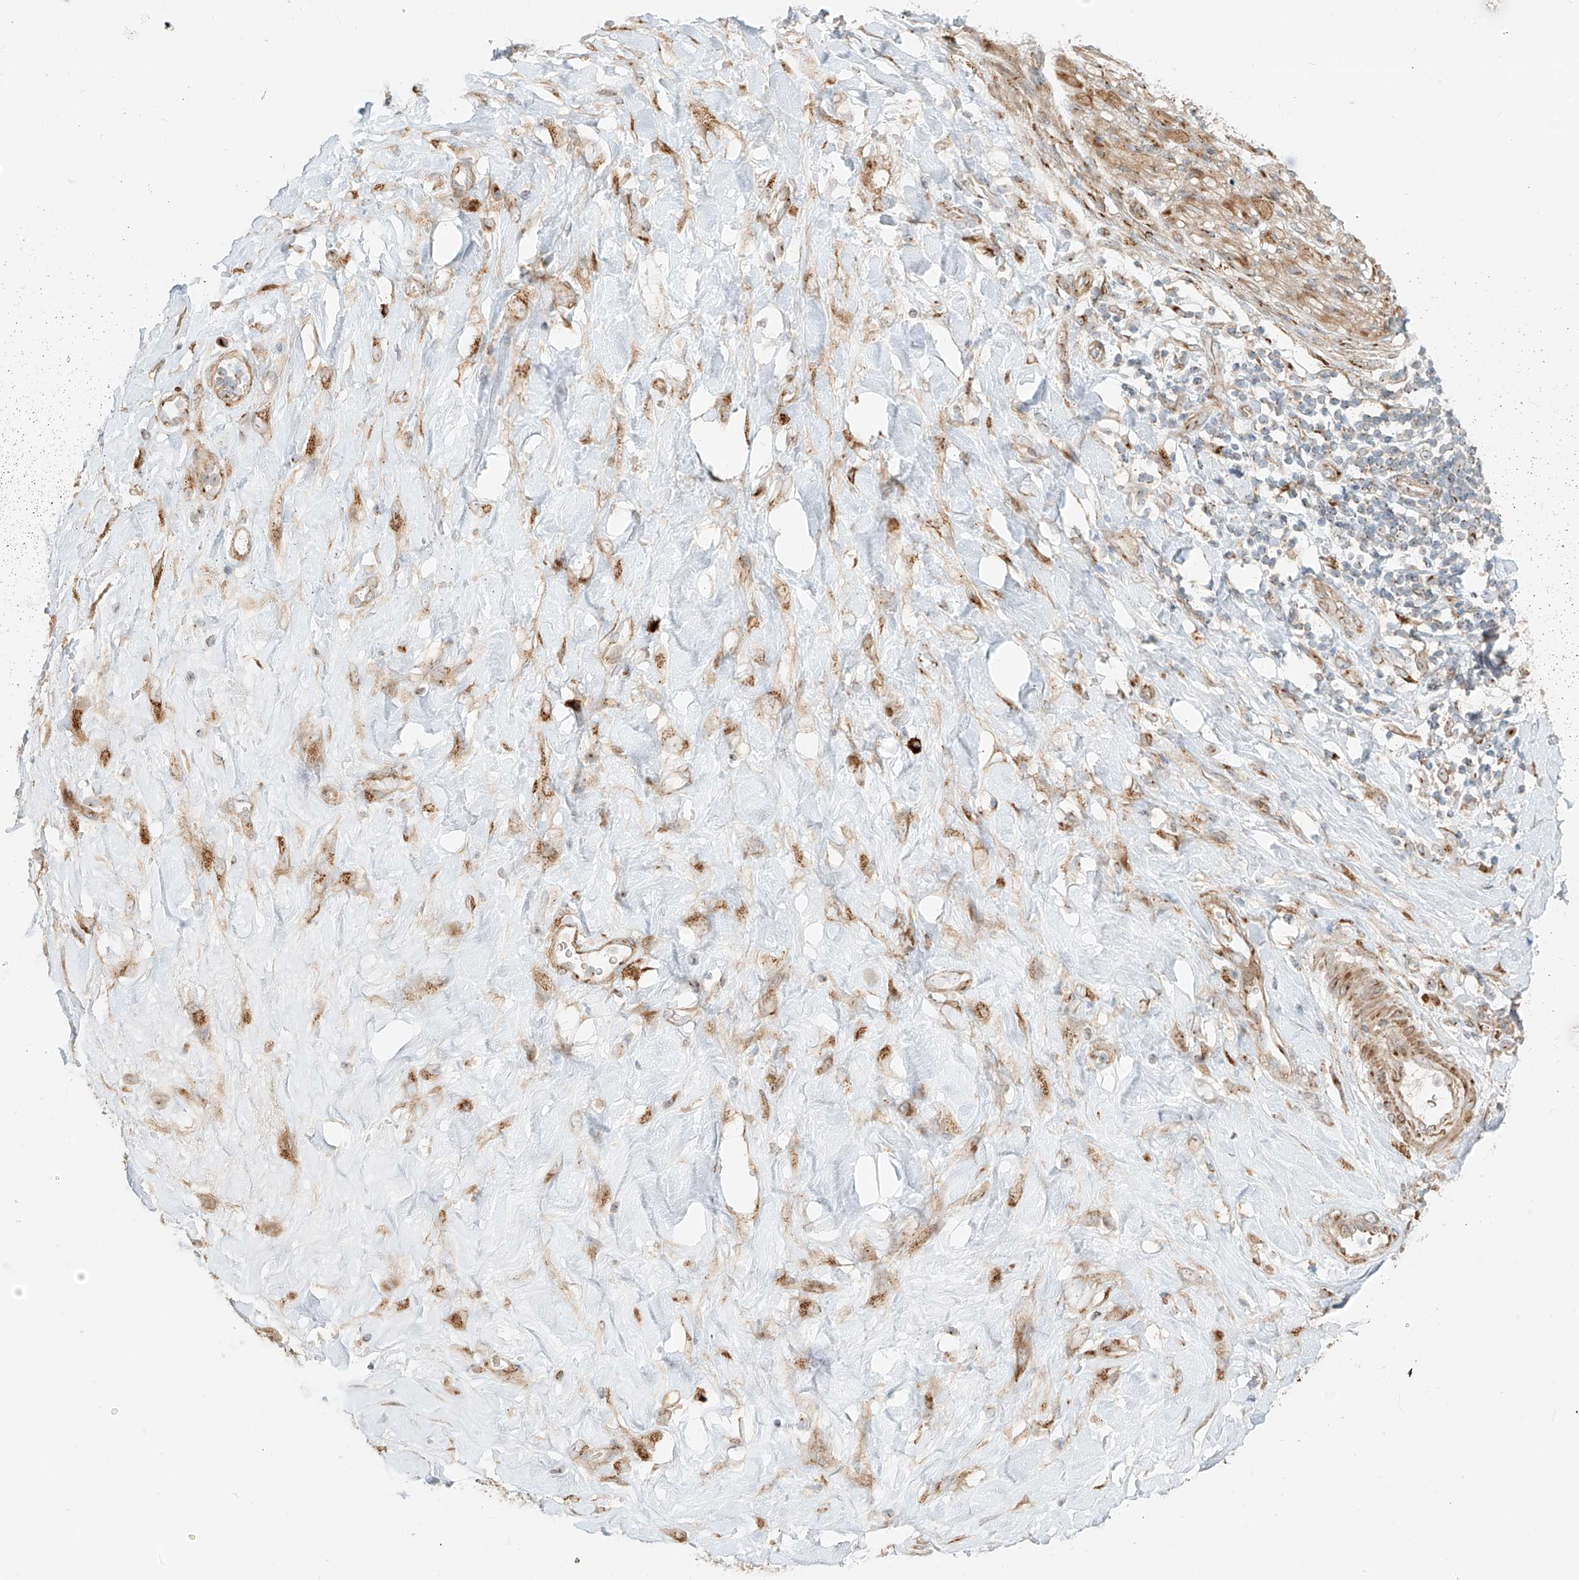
{"staining": {"intensity": "moderate", "quantity": ">75%", "location": "cytoplasmic/membranous"}, "tissue": "soft tissue", "cell_type": "Fibroblasts", "image_type": "normal", "snomed": [{"axis": "morphology", "description": "Normal tissue, NOS"}, {"axis": "morphology", "description": "Adenocarcinoma, NOS"}, {"axis": "topography", "description": "Pancreas"}, {"axis": "topography", "description": "Peripheral nerve tissue"}], "caption": "Fibroblasts demonstrate medium levels of moderate cytoplasmic/membranous expression in approximately >75% of cells in normal human soft tissue. The protein of interest is stained brown, and the nuclei are stained in blue (DAB IHC with brightfield microscopy, high magnification).", "gene": "ZNF287", "patient": {"sex": "male", "age": 59}}